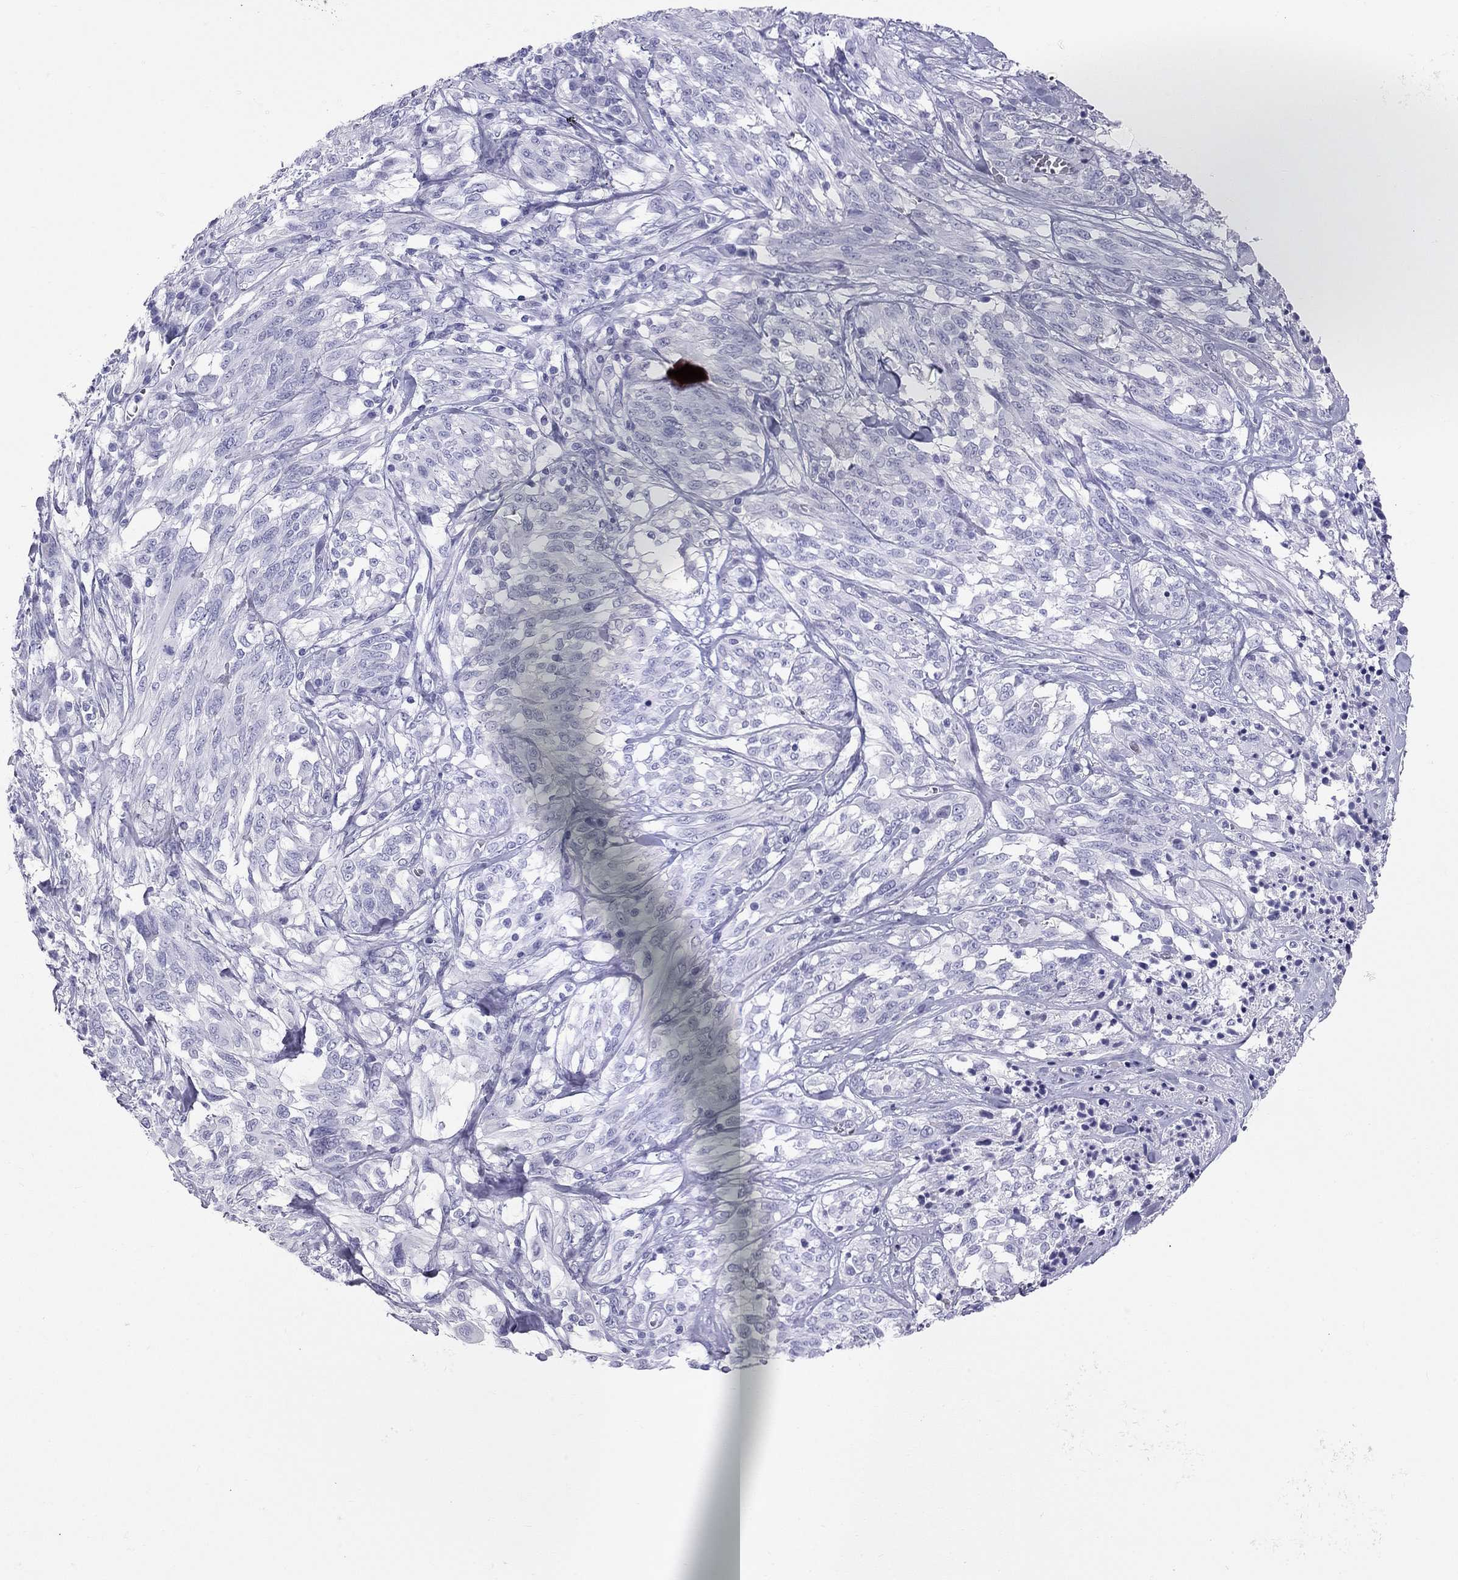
{"staining": {"intensity": "negative", "quantity": "none", "location": "none"}, "tissue": "melanoma", "cell_type": "Tumor cells", "image_type": "cancer", "snomed": [{"axis": "morphology", "description": "Malignant melanoma, NOS"}, {"axis": "topography", "description": "Skin"}], "caption": "This is an IHC histopathology image of human melanoma. There is no expression in tumor cells.", "gene": "TRPM3", "patient": {"sex": "female", "age": 91}}